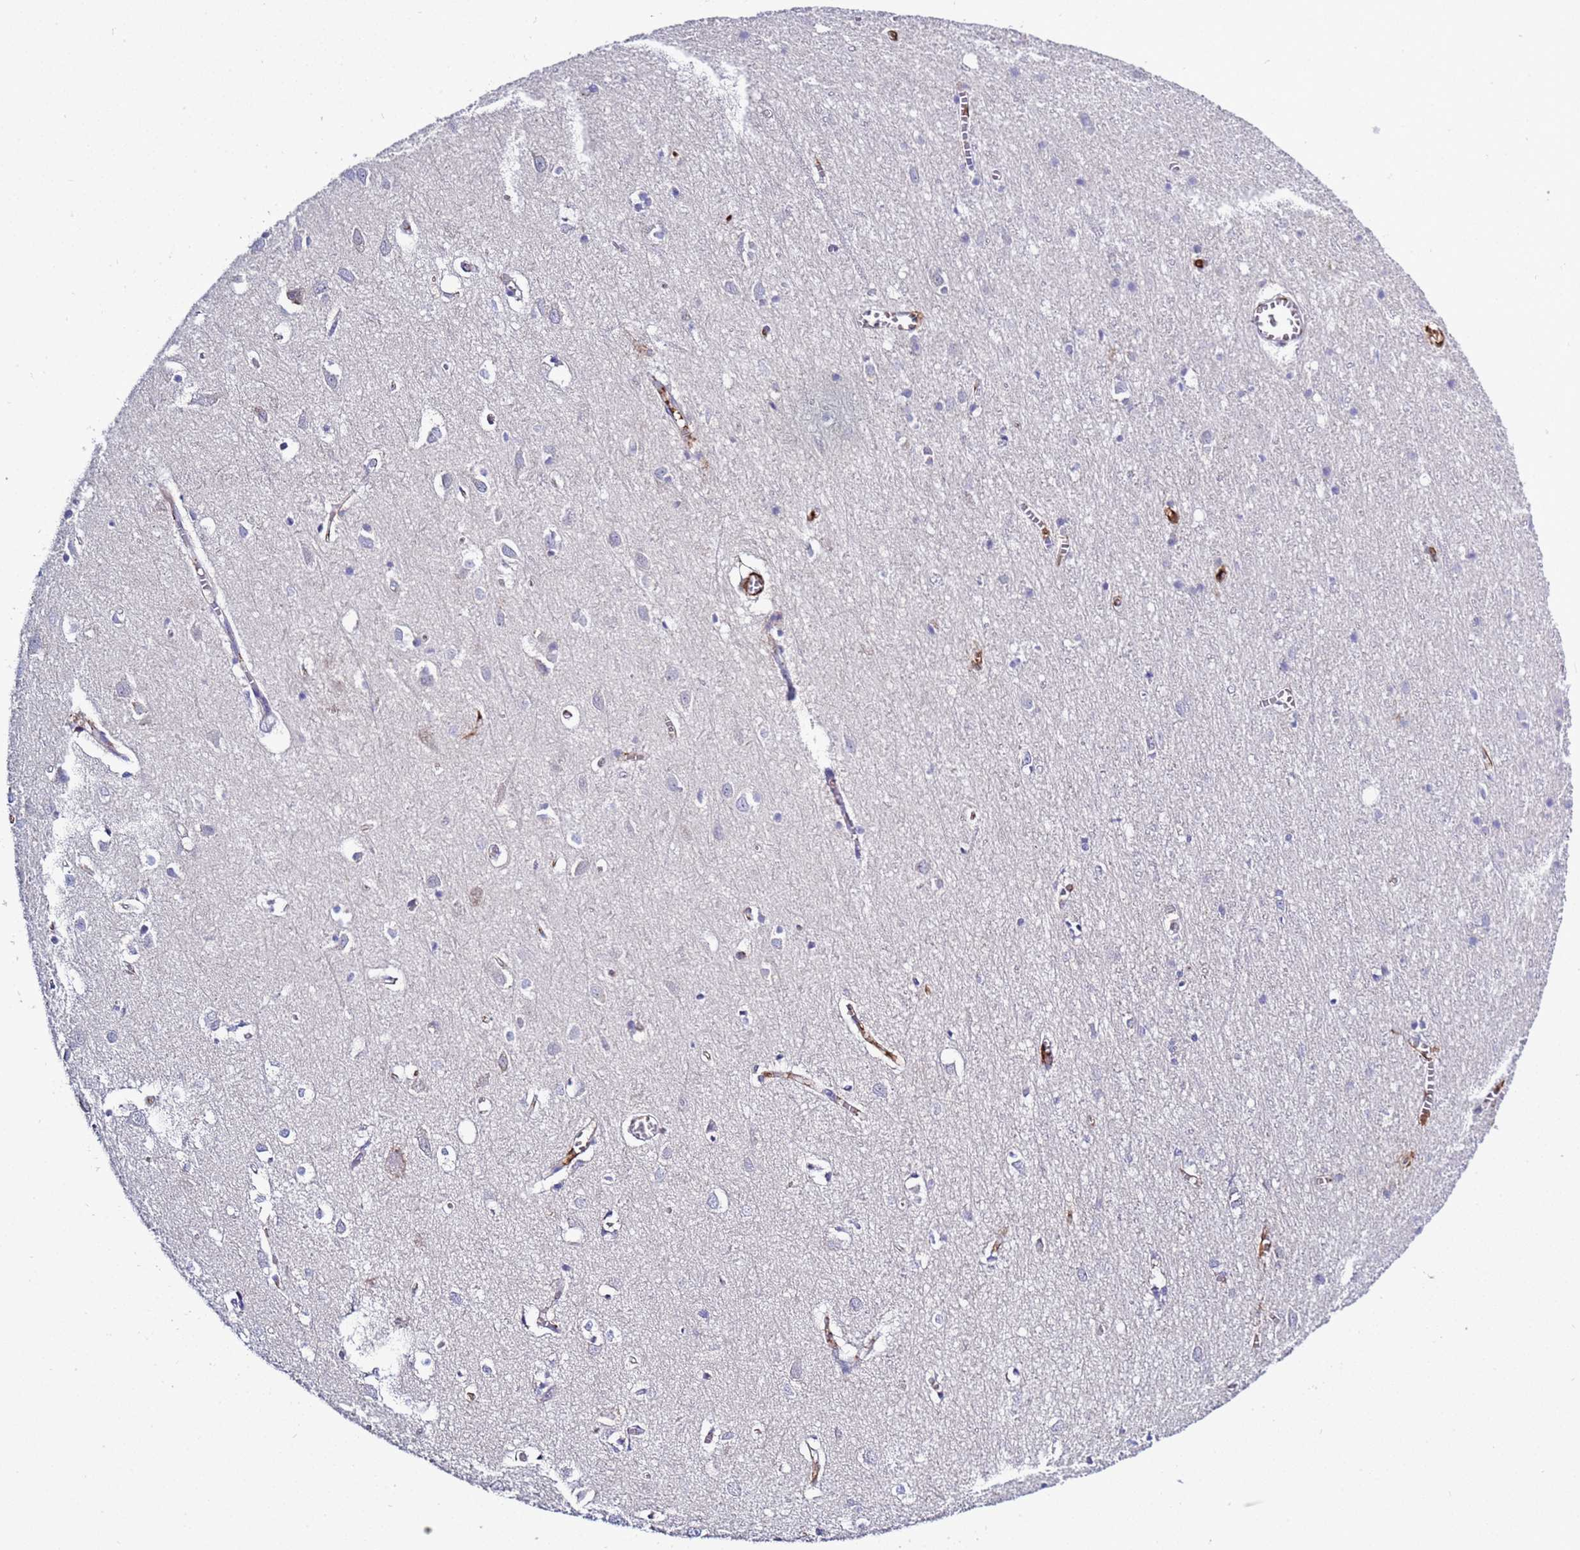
{"staining": {"intensity": "moderate", "quantity": "<25%", "location": "cytoplasmic/membranous"}, "tissue": "cerebral cortex", "cell_type": "Endothelial cells", "image_type": "normal", "snomed": [{"axis": "morphology", "description": "Normal tissue, NOS"}, {"axis": "topography", "description": "Cerebral cortex"}], "caption": "A micrograph of cerebral cortex stained for a protein demonstrates moderate cytoplasmic/membranous brown staining in endothelial cells.", "gene": "C4orf46", "patient": {"sex": "female", "age": 64}}